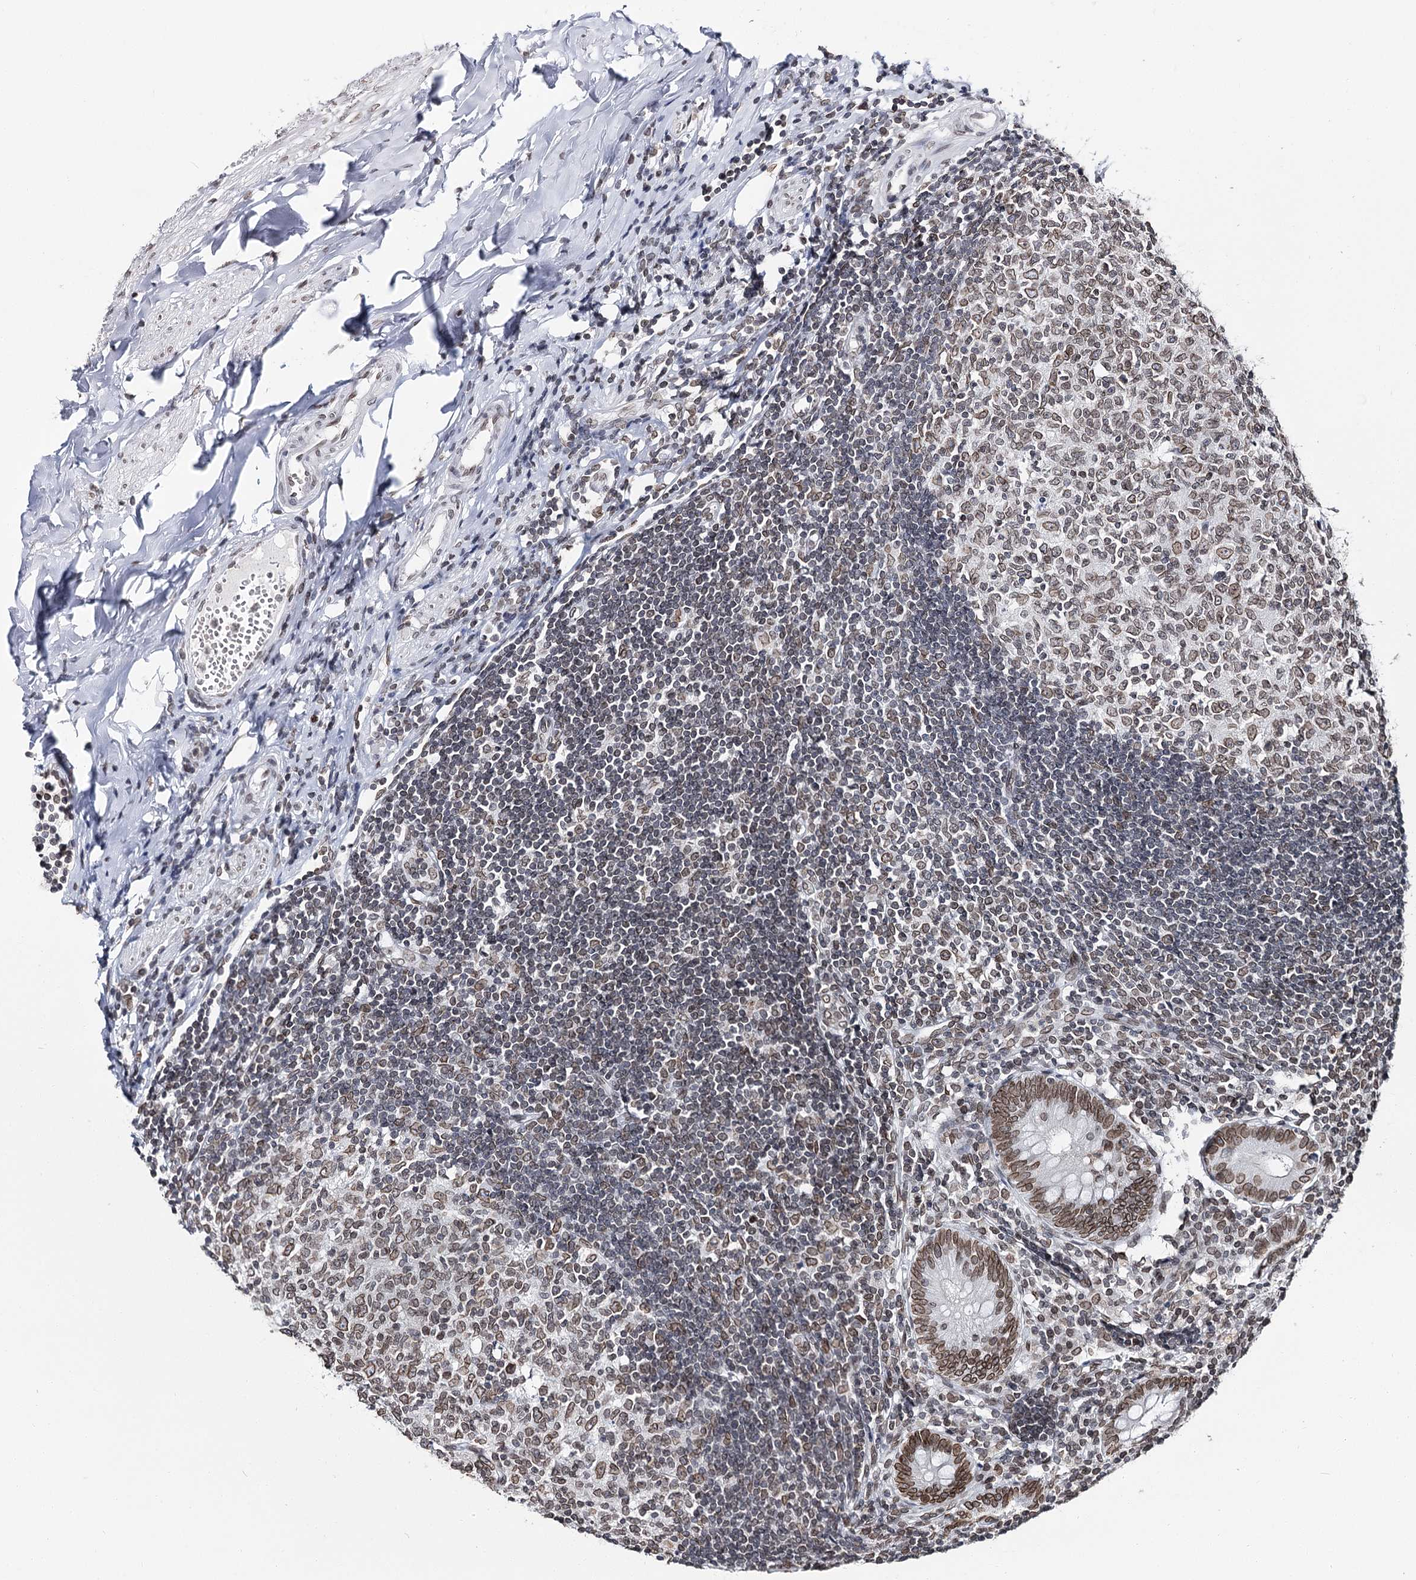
{"staining": {"intensity": "moderate", "quantity": ">75%", "location": "cytoplasmic/membranous,nuclear"}, "tissue": "appendix", "cell_type": "Glandular cells", "image_type": "normal", "snomed": [{"axis": "morphology", "description": "Normal tissue, NOS"}, {"axis": "topography", "description": "Appendix"}], "caption": "Brown immunohistochemical staining in unremarkable human appendix reveals moderate cytoplasmic/membranous,nuclear expression in about >75% of glandular cells.", "gene": "KIAA0930", "patient": {"sex": "female", "age": 54}}